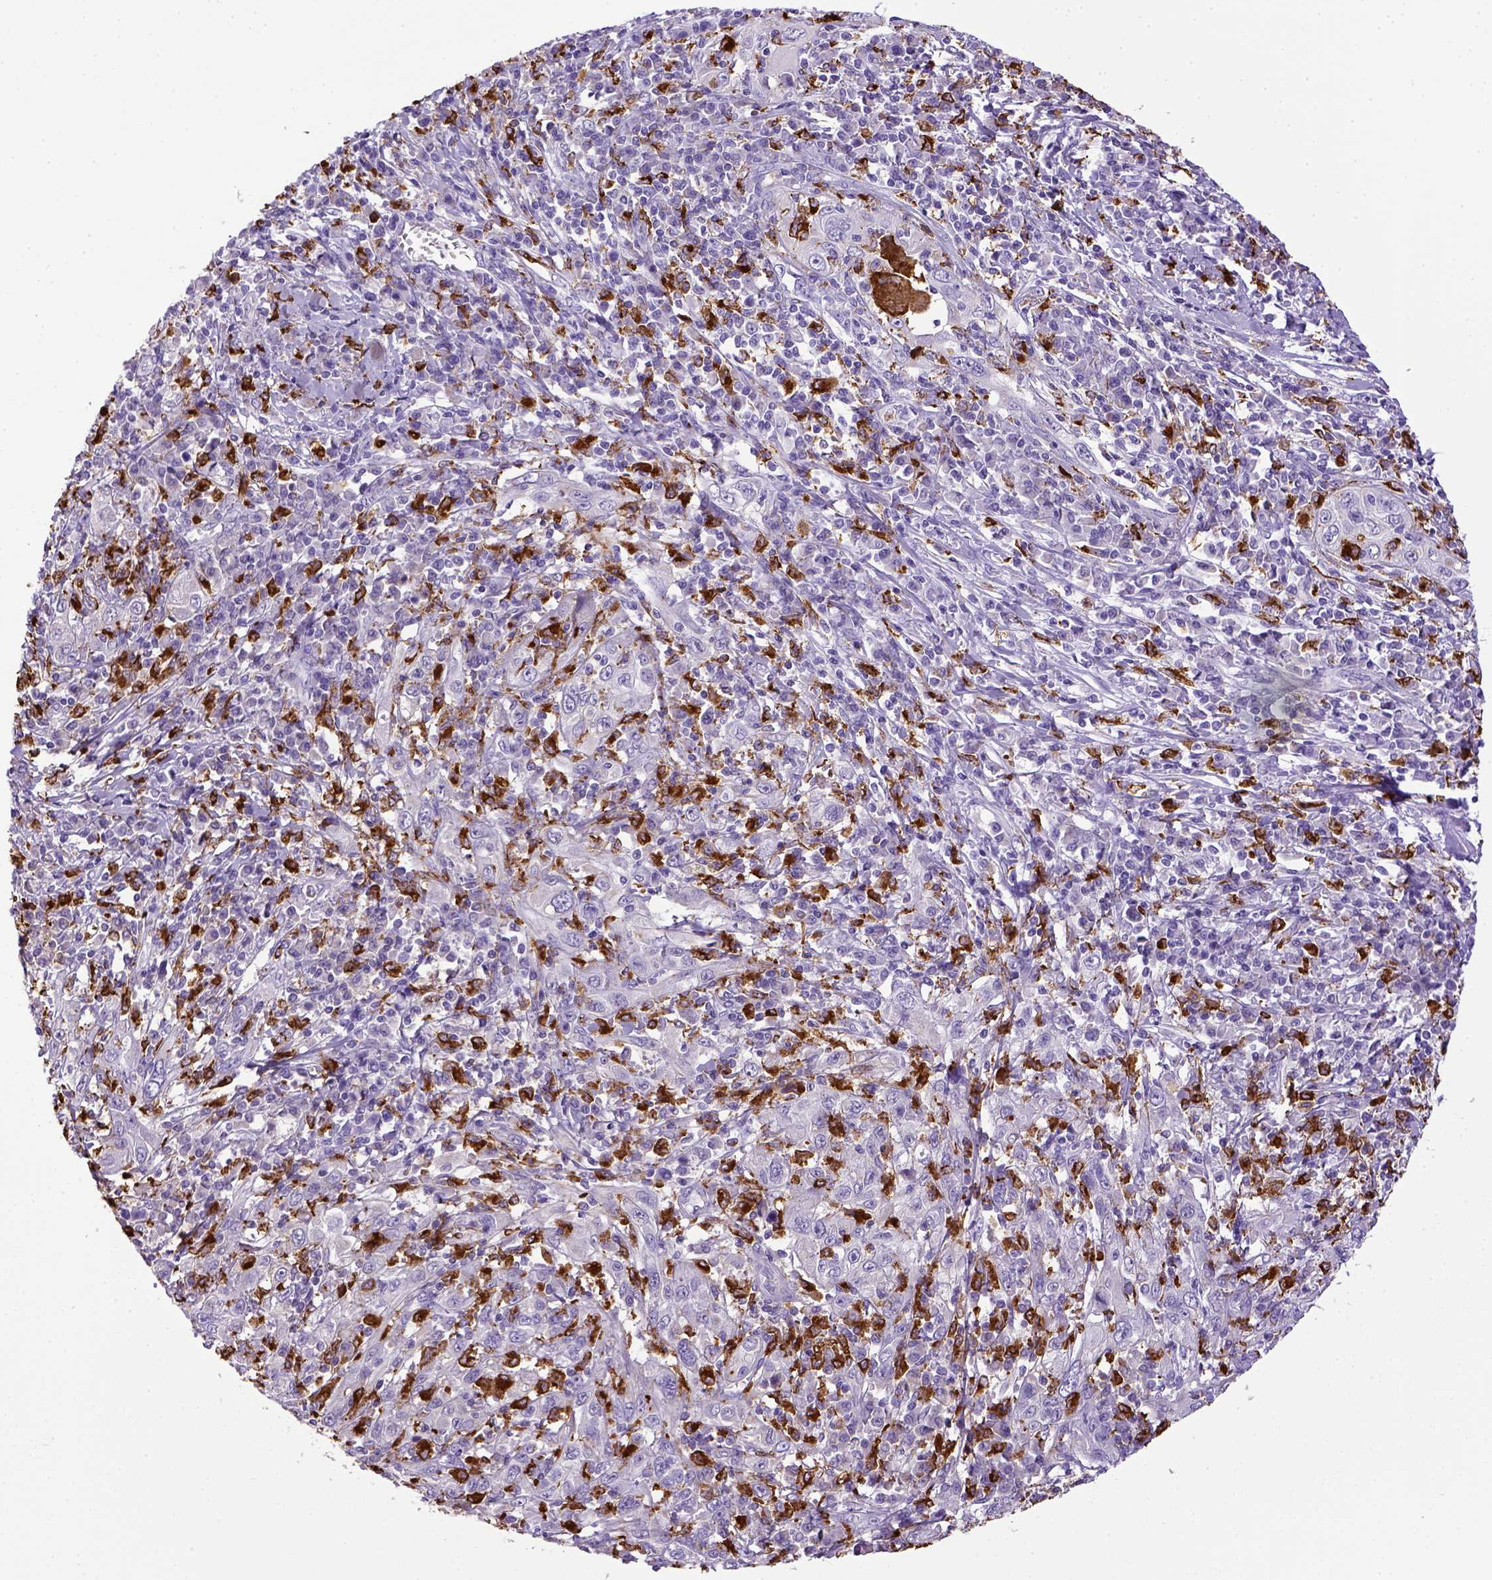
{"staining": {"intensity": "negative", "quantity": "none", "location": "none"}, "tissue": "cervical cancer", "cell_type": "Tumor cells", "image_type": "cancer", "snomed": [{"axis": "morphology", "description": "Squamous cell carcinoma, NOS"}, {"axis": "topography", "description": "Cervix"}], "caption": "A high-resolution image shows IHC staining of cervical squamous cell carcinoma, which reveals no significant staining in tumor cells.", "gene": "CD68", "patient": {"sex": "female", "age": 46}}